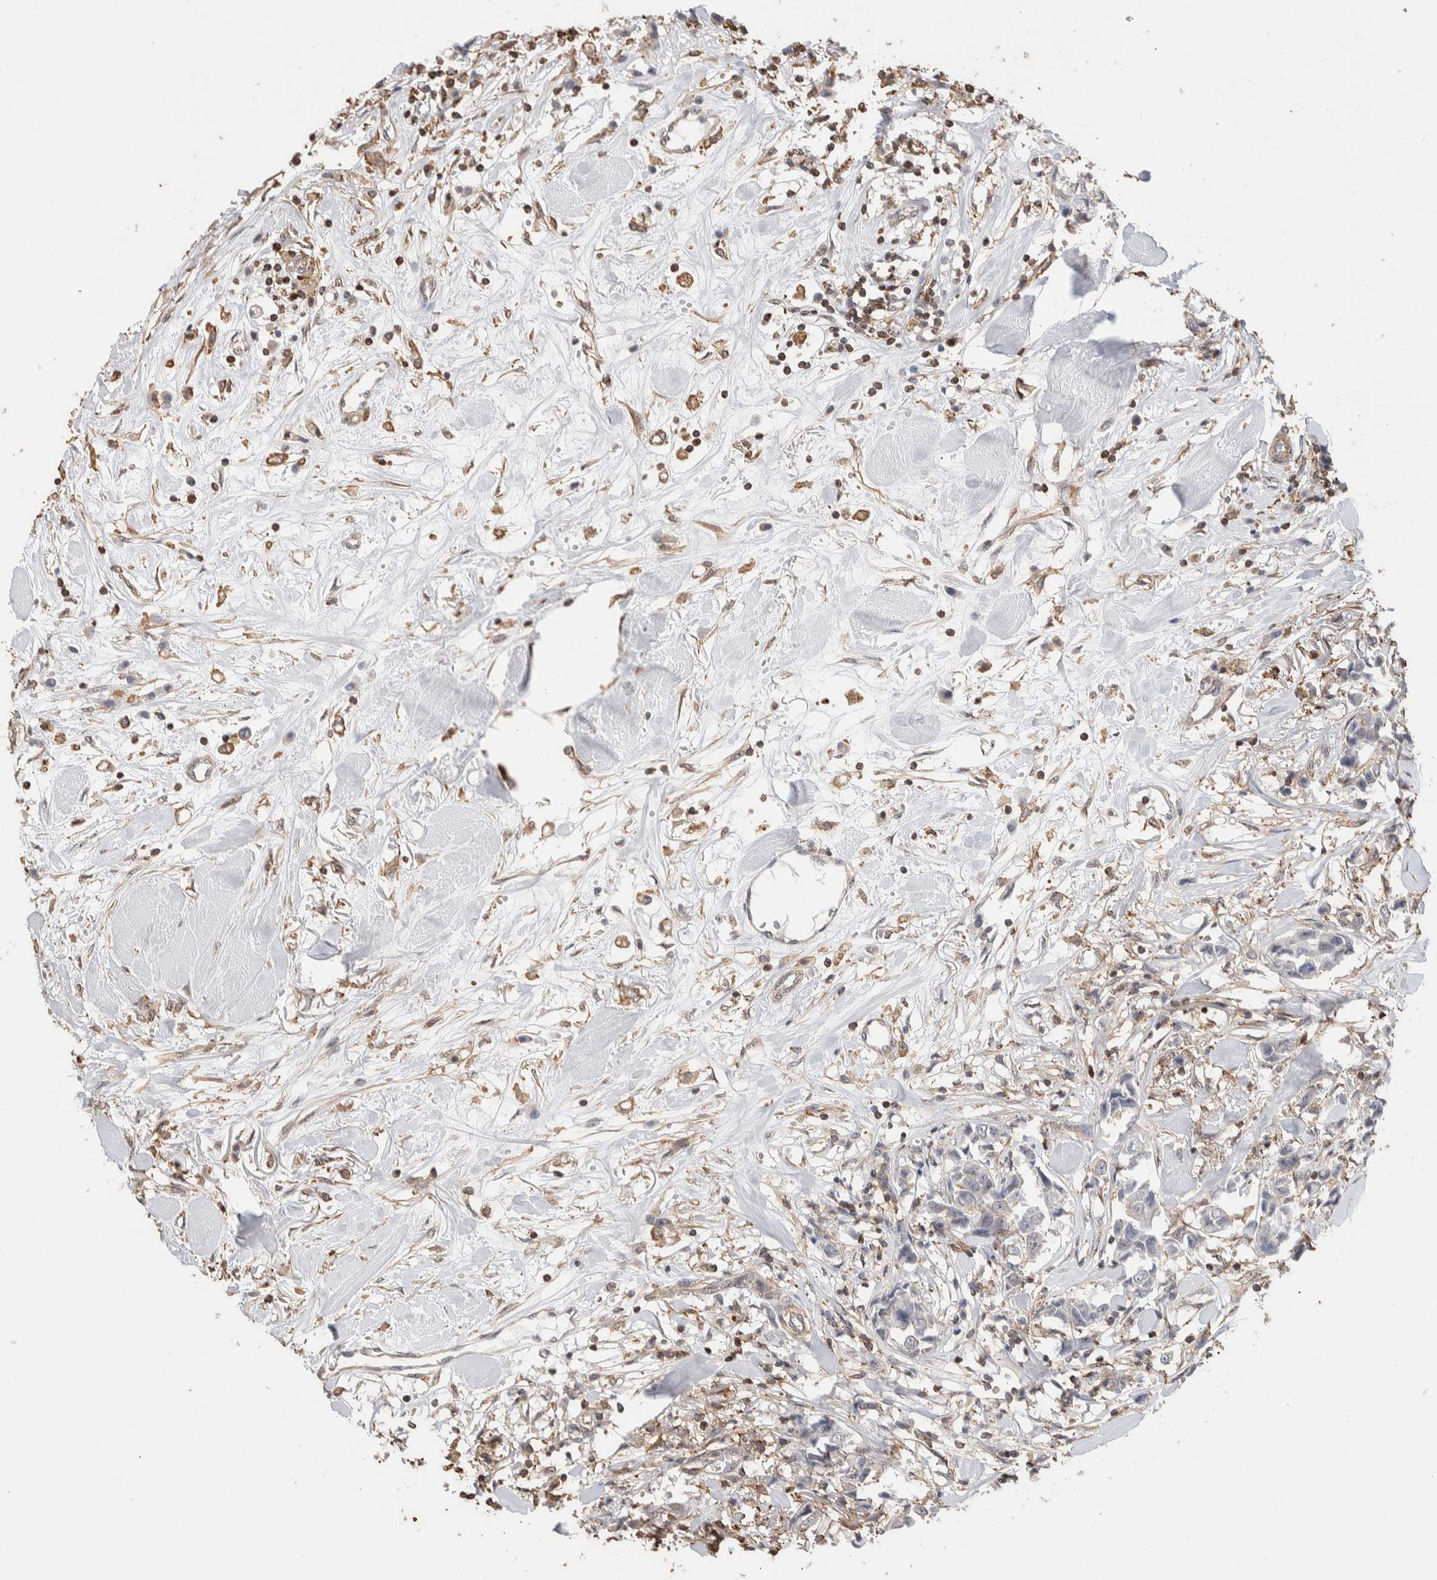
{"staining": {"intensity": "negative", "quantity": "none", "location": "none"}, "tissue": "breast cancer", "cell_type": "Tumor cells", "image_type": "cancer", "snomed": [{"axis": "morphology", "description": "Duct carcinoma"}, {"axis": "topography", "description": "Breast"}], "caption": "Protein analysis of infiltrating ductal carcinoma (breast) reveals no significant positivity in tumor cells.", "gene": "ZNF704", "patient": {"sex": "female", "age": 80}}